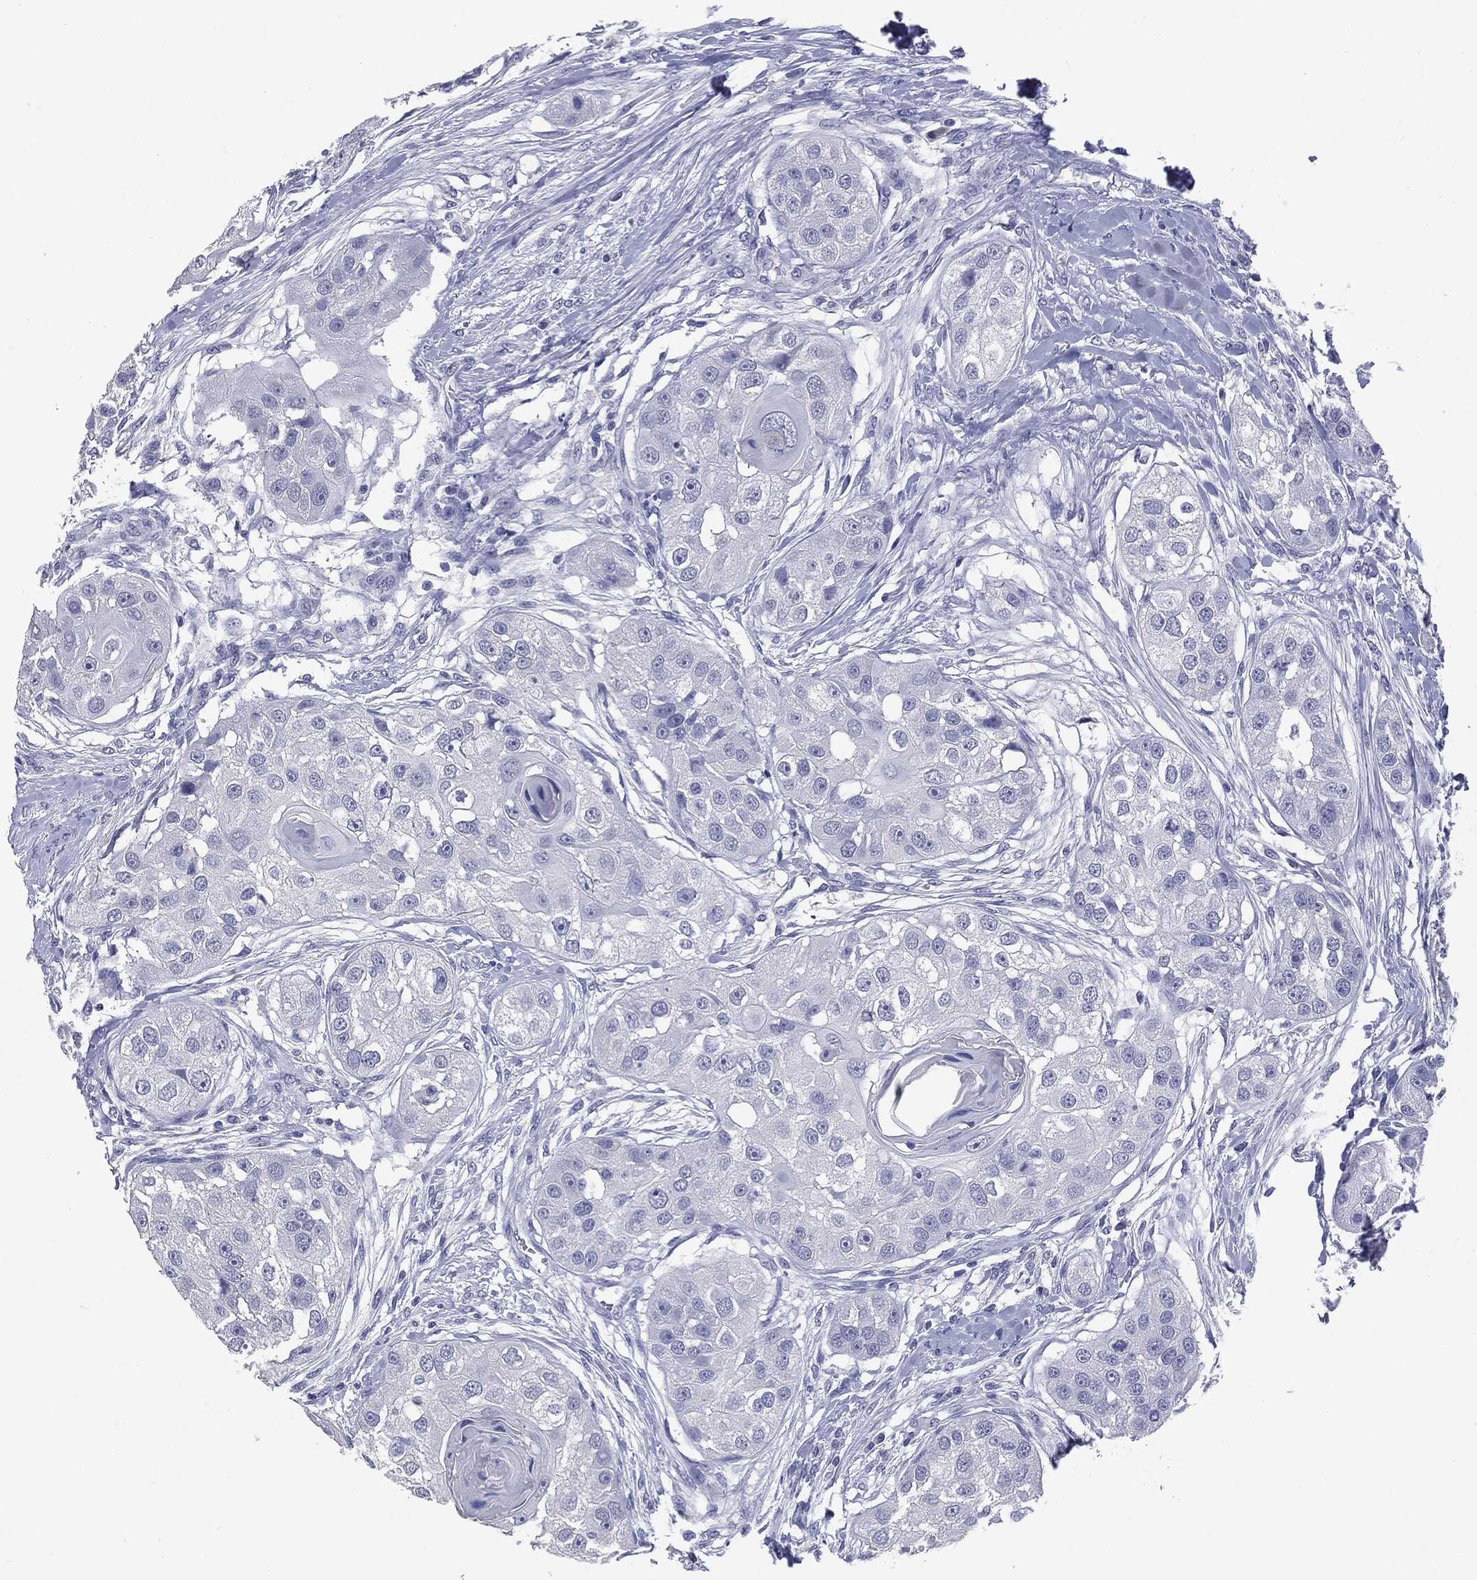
{"staining": {"intensity": "negative", "quantity": "none", "location": "none"}, "tissue": "head and neck cancer", "cell_type": "Tumor cells", "image_type": "cancer", "snomed": [{"axis": "morphology", "description": "Normal tissue, NOS"}, {"axis": "morphology", "description": "Squamous cell carcinoma, NOS"}, {"axis": "topography", "description": "Skeletal muscle"}, {"axis": "topography", "description": "Head-Neck"}], "caption": "Immunohistochemical staining of human head and neck cancer (squamous cell carcinoma) reveals no significant staining in tumor cells.", "gene": "TSHB", "patient": {"sex": "male", "age": 51}}